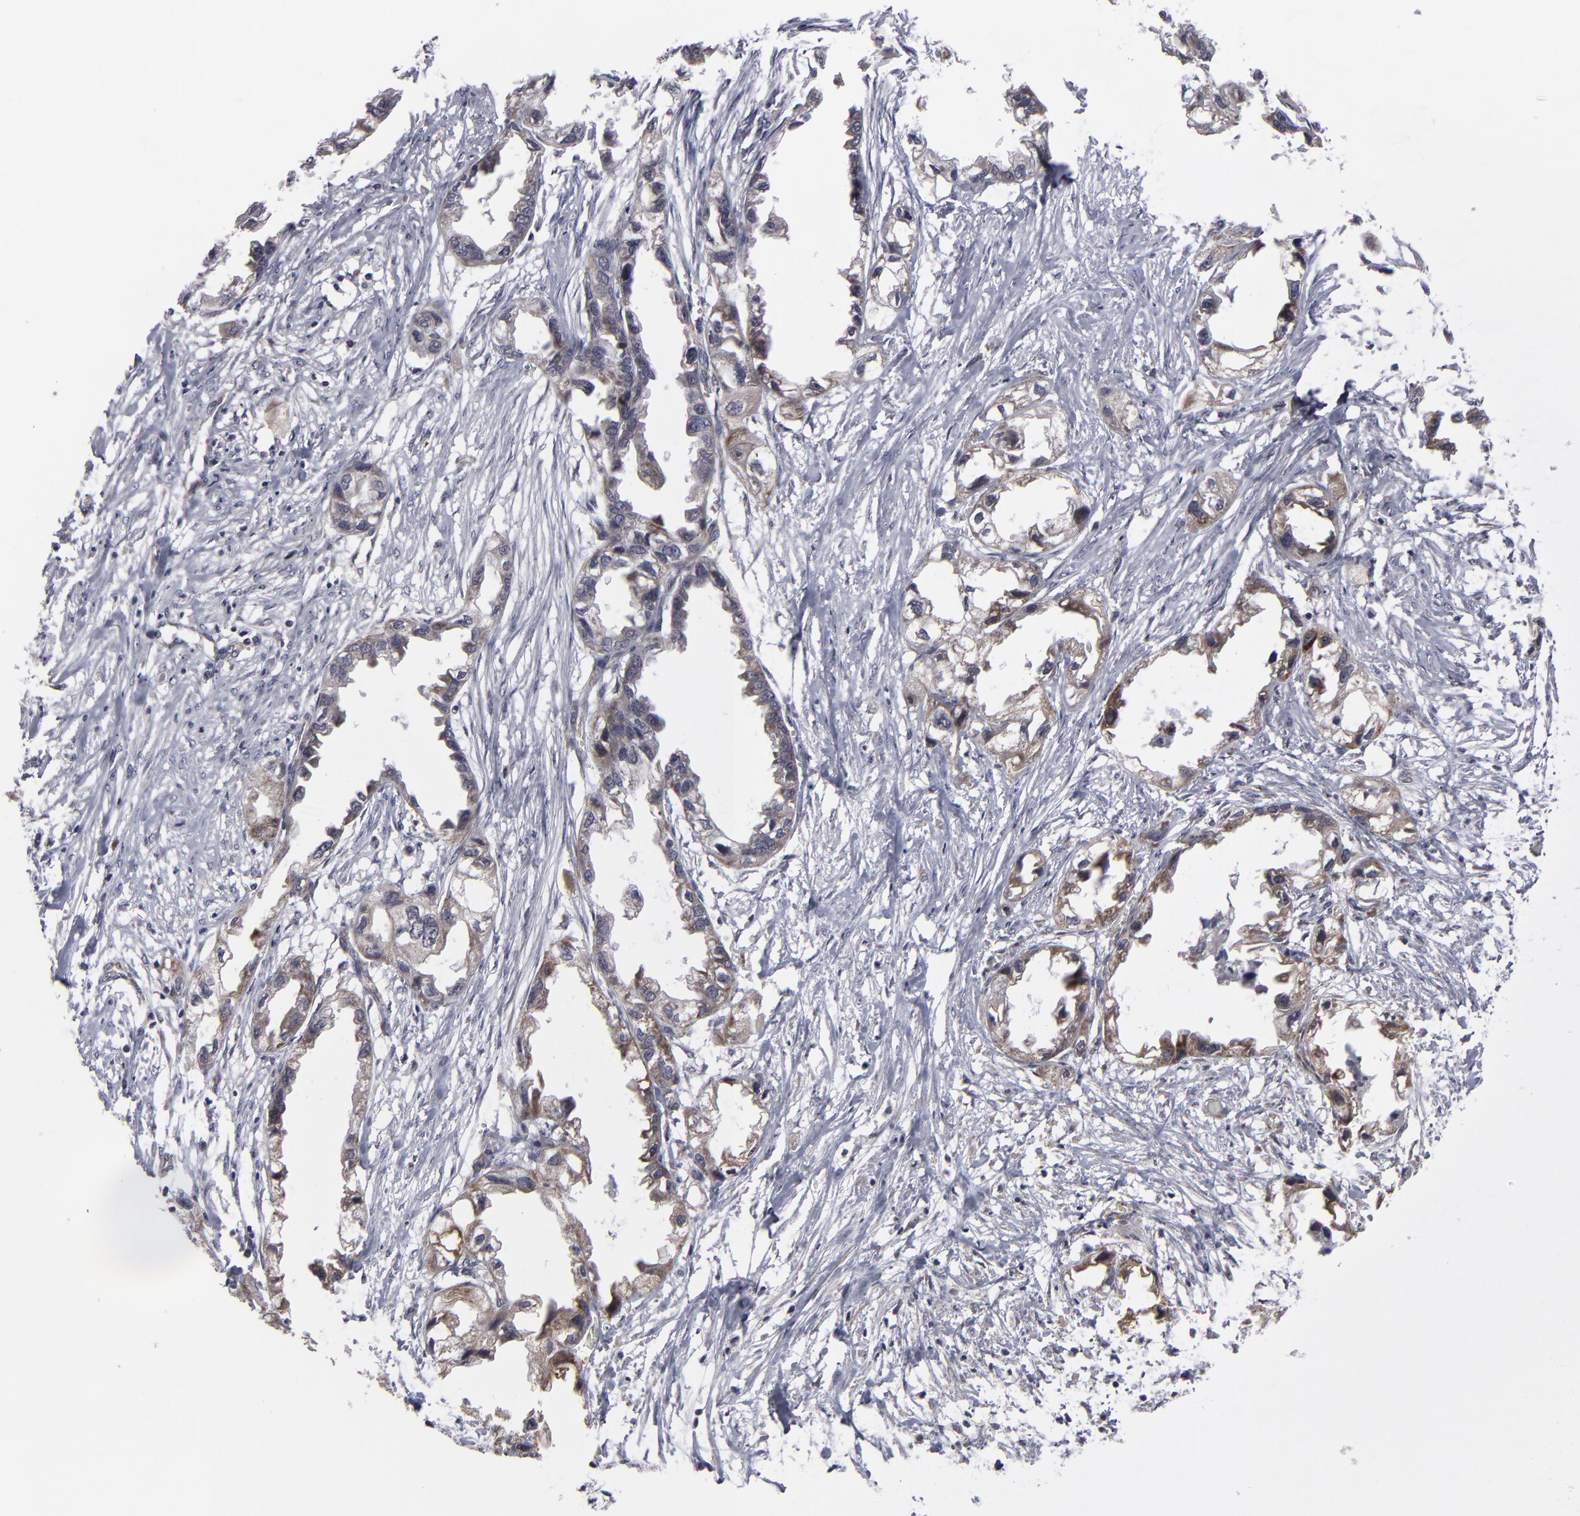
{"staining": {"intensity": "moderate", "quantity": "25%-75%", "location": "cytoplasmic/membranous"}, "tissue": "endometrial cancer", "cell_type": "Tumor cells", "image_type": "cancer", "snomed": [{"axis": "morphology", "description": "Adenocarcinoma, NOS"}, {"axis": "topography", "description": "Endometrium"}], "caption": "This is an image of IHC staining of endometrial cancer (adenocarcinoma), which shows moderate staining in the cytoplasmic/membranous of tumor cells.", "gene": "GLCCI1", "patient": {"sex": "female", "age": 67}}